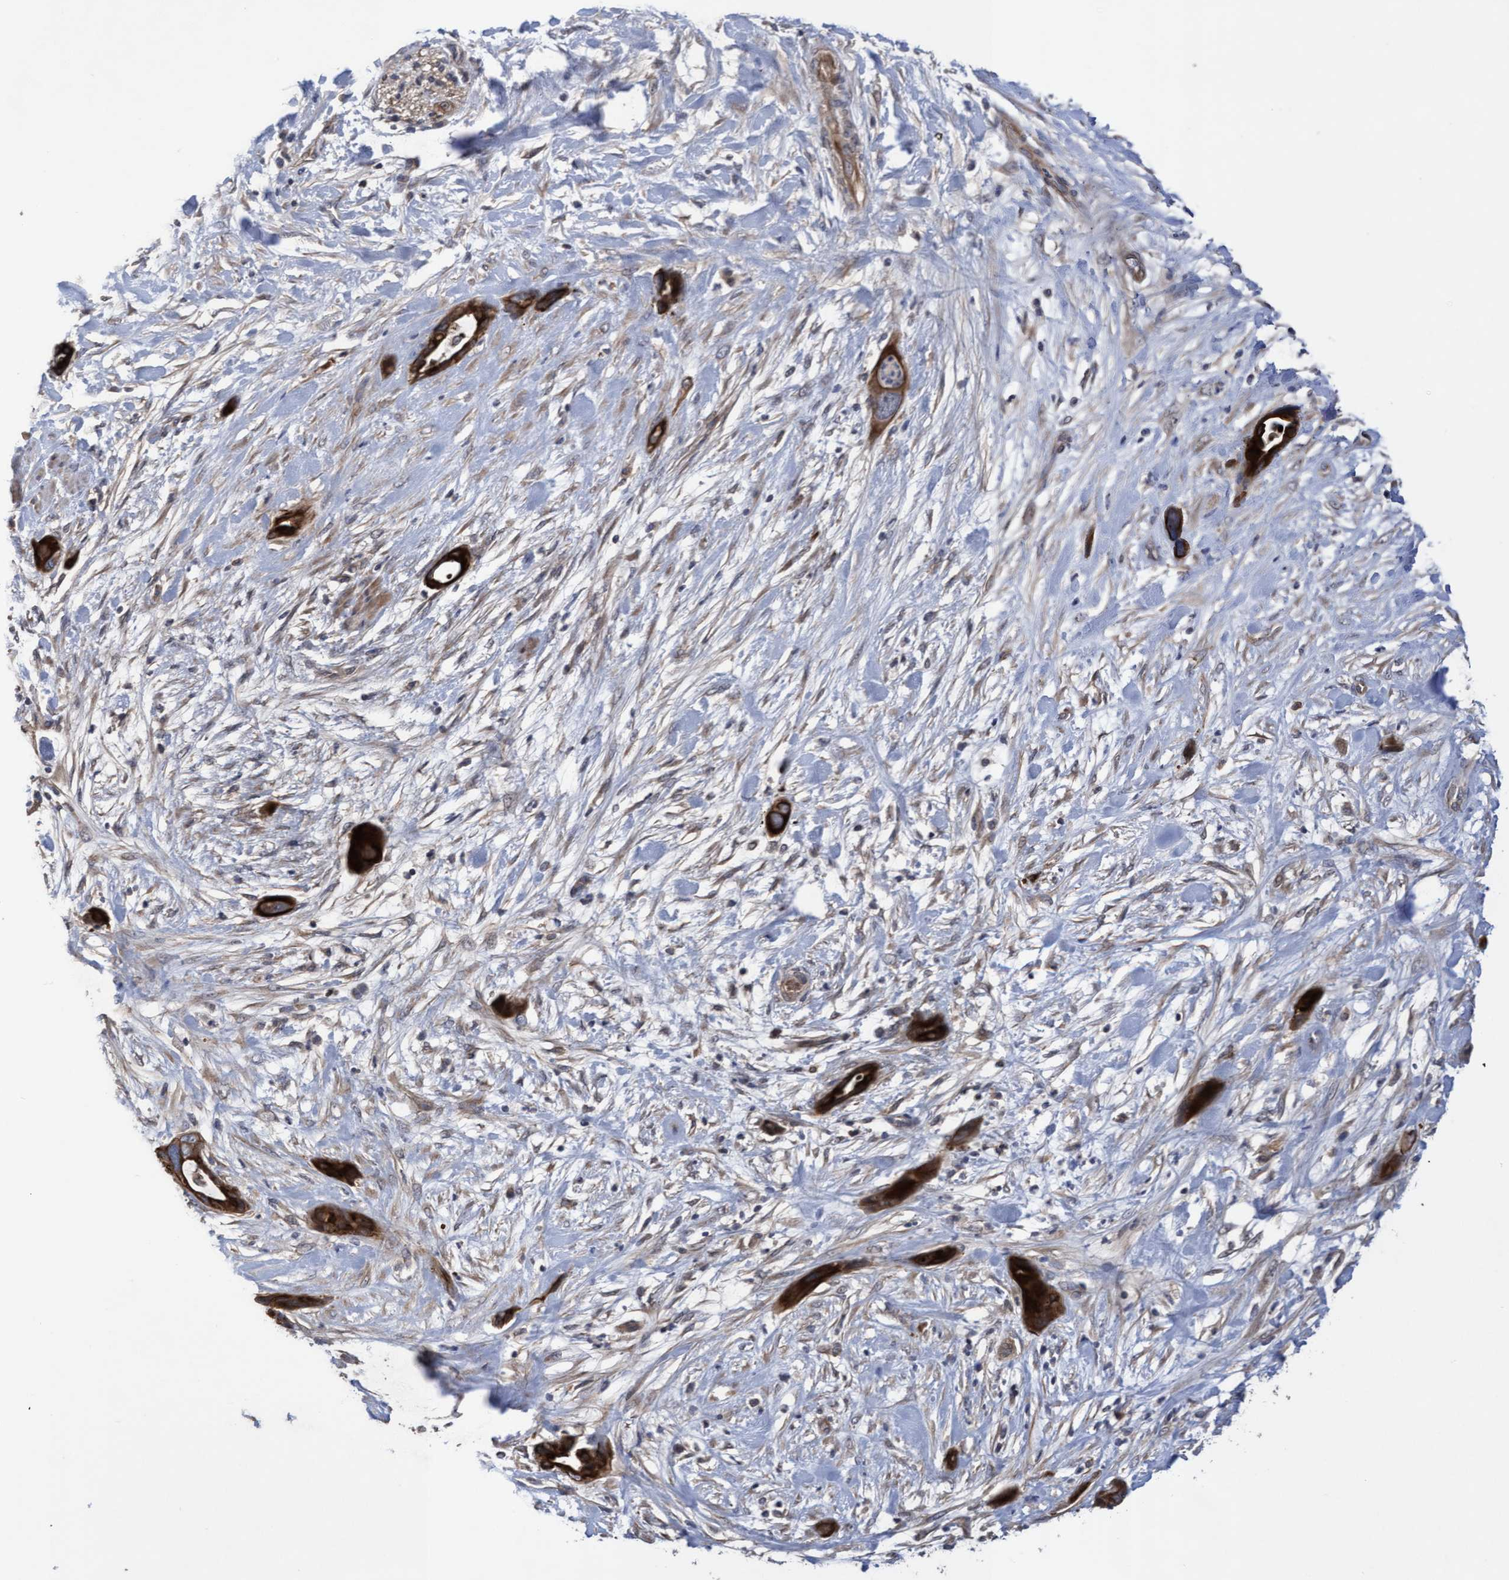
{"staining": {"intensity": "strong", "quantity": ">75%", "location": "cytoplasmic/membranous"}, "tissue": "pancreatic cancer", "cell_type": "Tumor cells", "image_type": "cancer", "snomed": [{"axis": "morphology", "description": "Adenocarcinoma, NOS"}, {"axis": "topography", "description": "Pancreas"}], "caption": "Pancreatic cancer (adenocarcinoma) tissue shows strong cytoplasmic/membranous expression in about >75% of tumor cells", "gene": "COBL", "patient": {"sex": "male", "age": 59}}